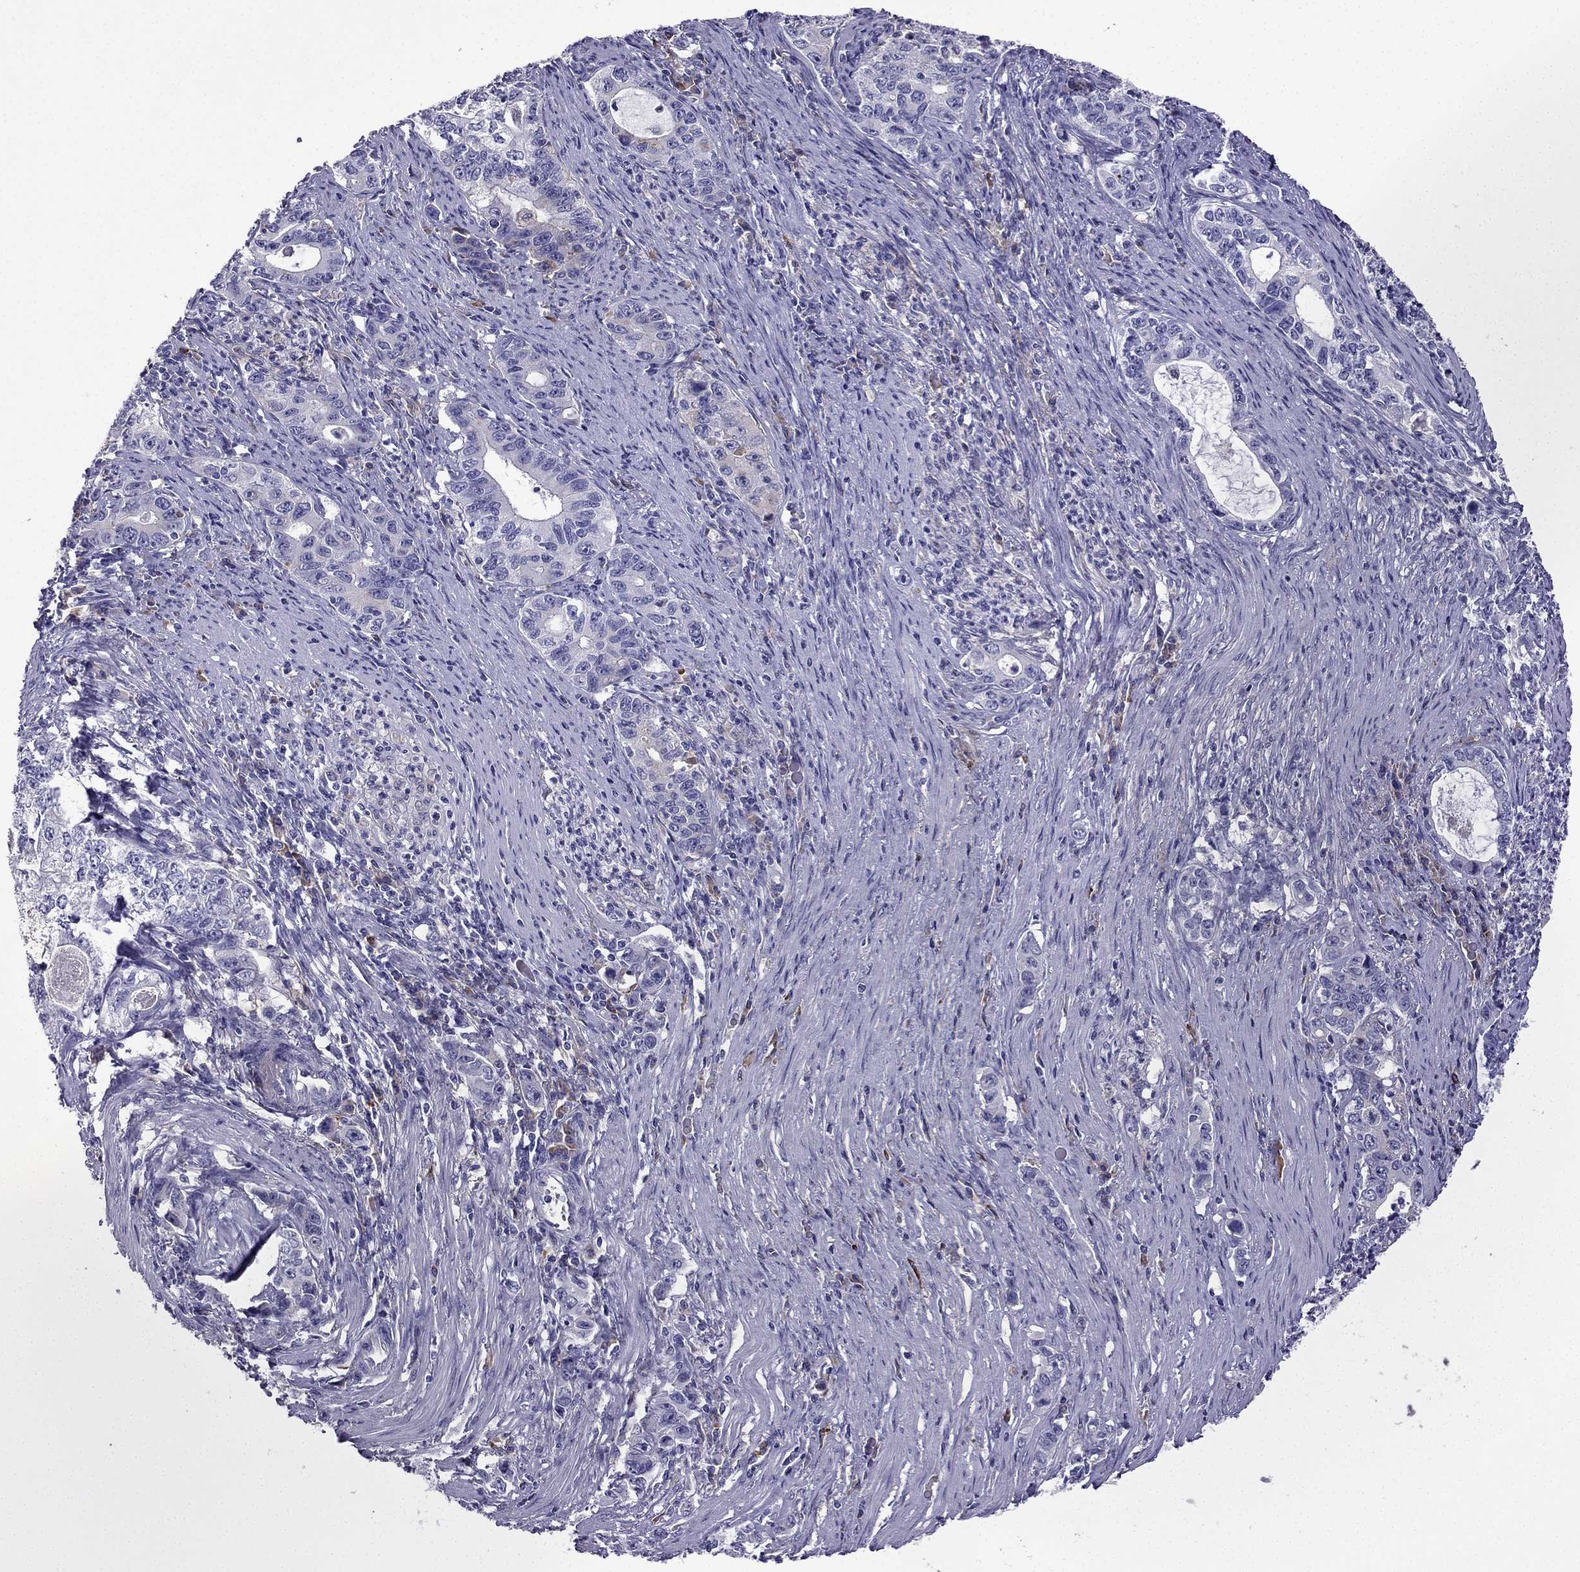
{"staining": {"intensity": "negative", "quantity": "none", "location": "none"}, "tissue": "stomach cancer", "cell_type": "Tumor cells", "image_type": "cancer", "snomed": [{"axis": "morphology", "description": "Adenocarcinoma, NOS"}, {"axis": "topography", "description": "Stomach, lower"}], "caption": "Protein analysis of adenocarcinoma (stomach) displays no significant staining in tumor cells. The staining was performed using DAB (3,3'-diaminobenzidine) to visualize the protein expression in brown, while the nuclei were stained in blue with hematoxylin (Magnification: 20x).", "gene": "TSSK4", "patient": {"sex": "female", "age": 72}}